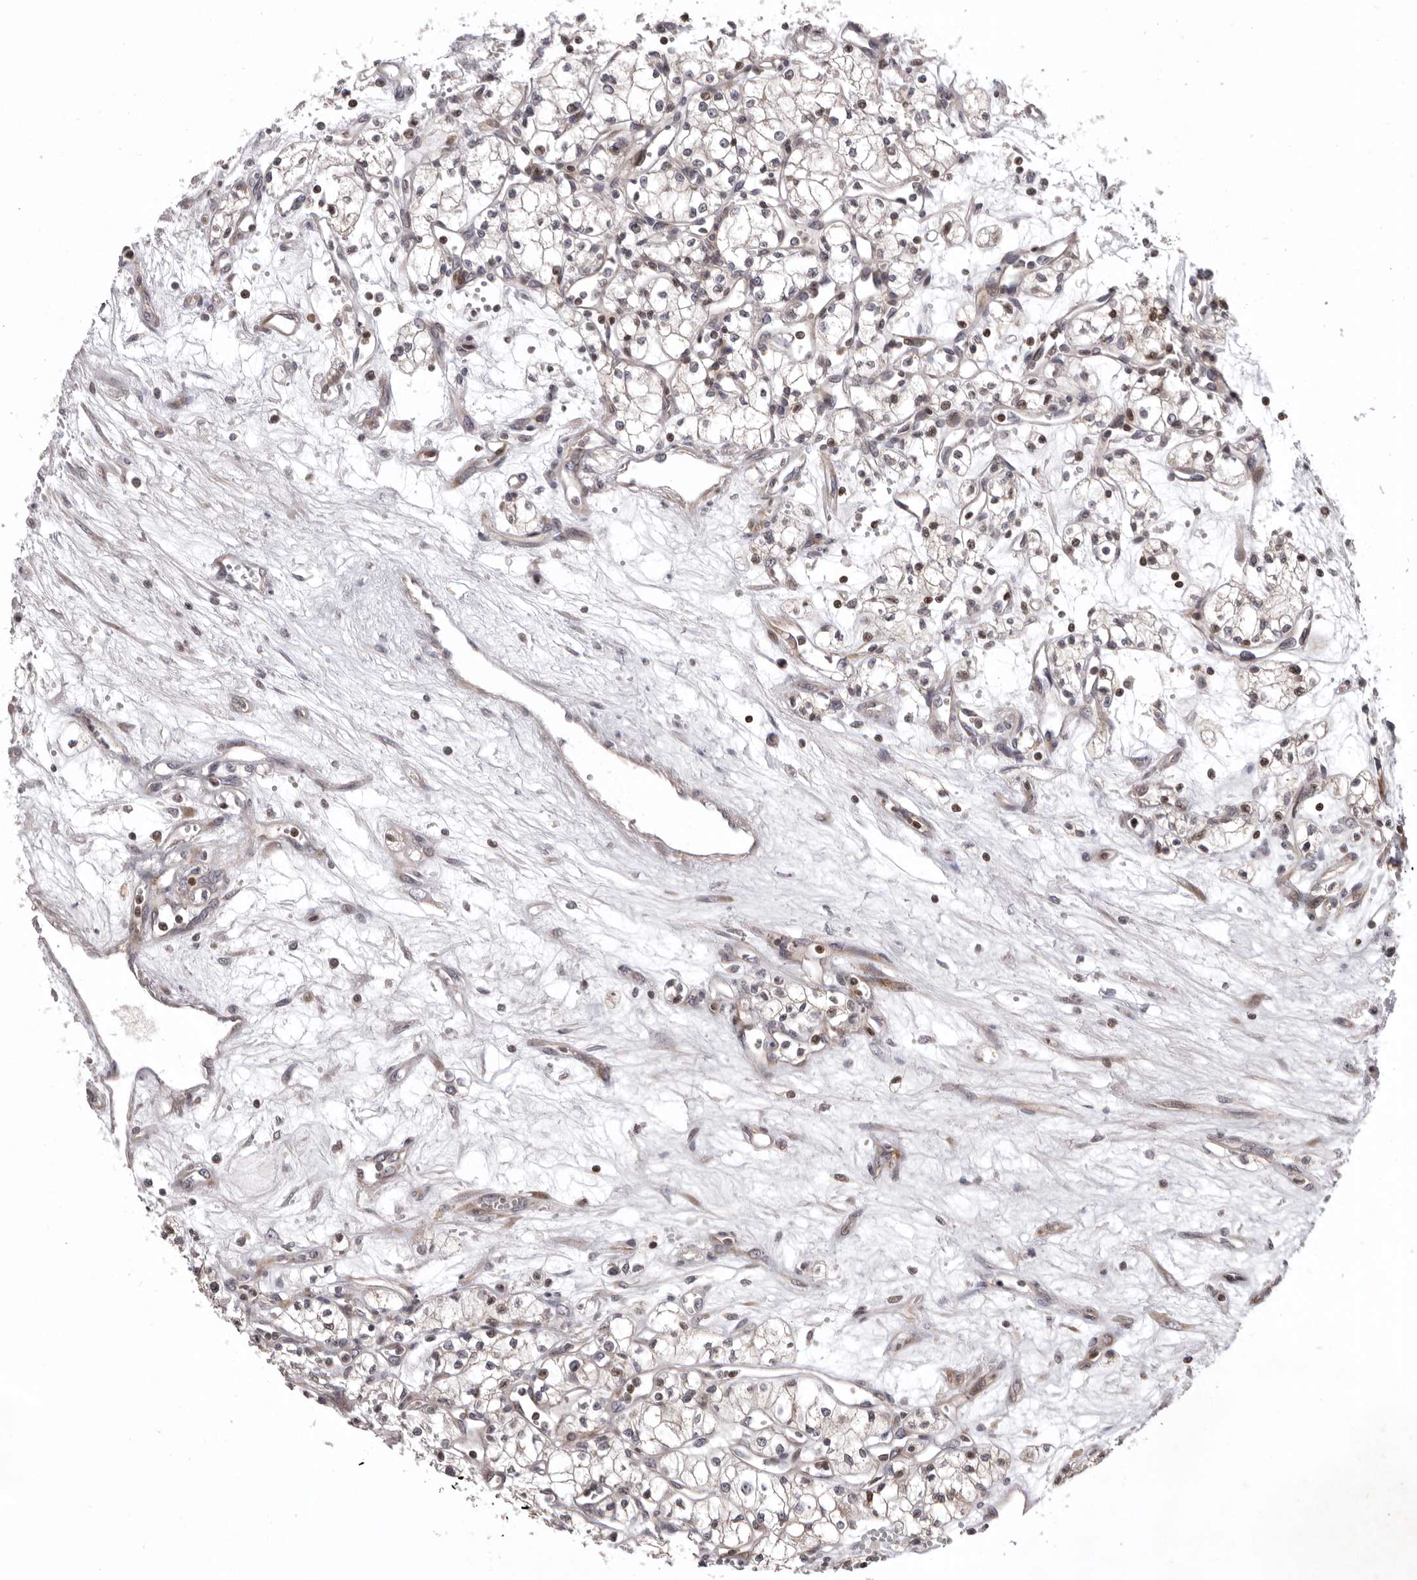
{"staining": {"intensity": "moderate", "quantity": "25%-75%", "location": "nuclear"}, "tissue": "renal cancer", "cell_type": "Tumor cells", "image_type": "cancer", "snomed": [{"axis": "morphology", "description": "Adenocarcinoma, NOS"}, {"axis": "topography", "description": "Kidney"}], "caption": "The micrograph shows immunohistochemical staining of adenocarcinoma (renal). There is moderate nuclear expression is seen in approximately 25%-75% of tumor cells.", "gene": "AZIN1", "patient": {"sex": "male", "age": 59}}